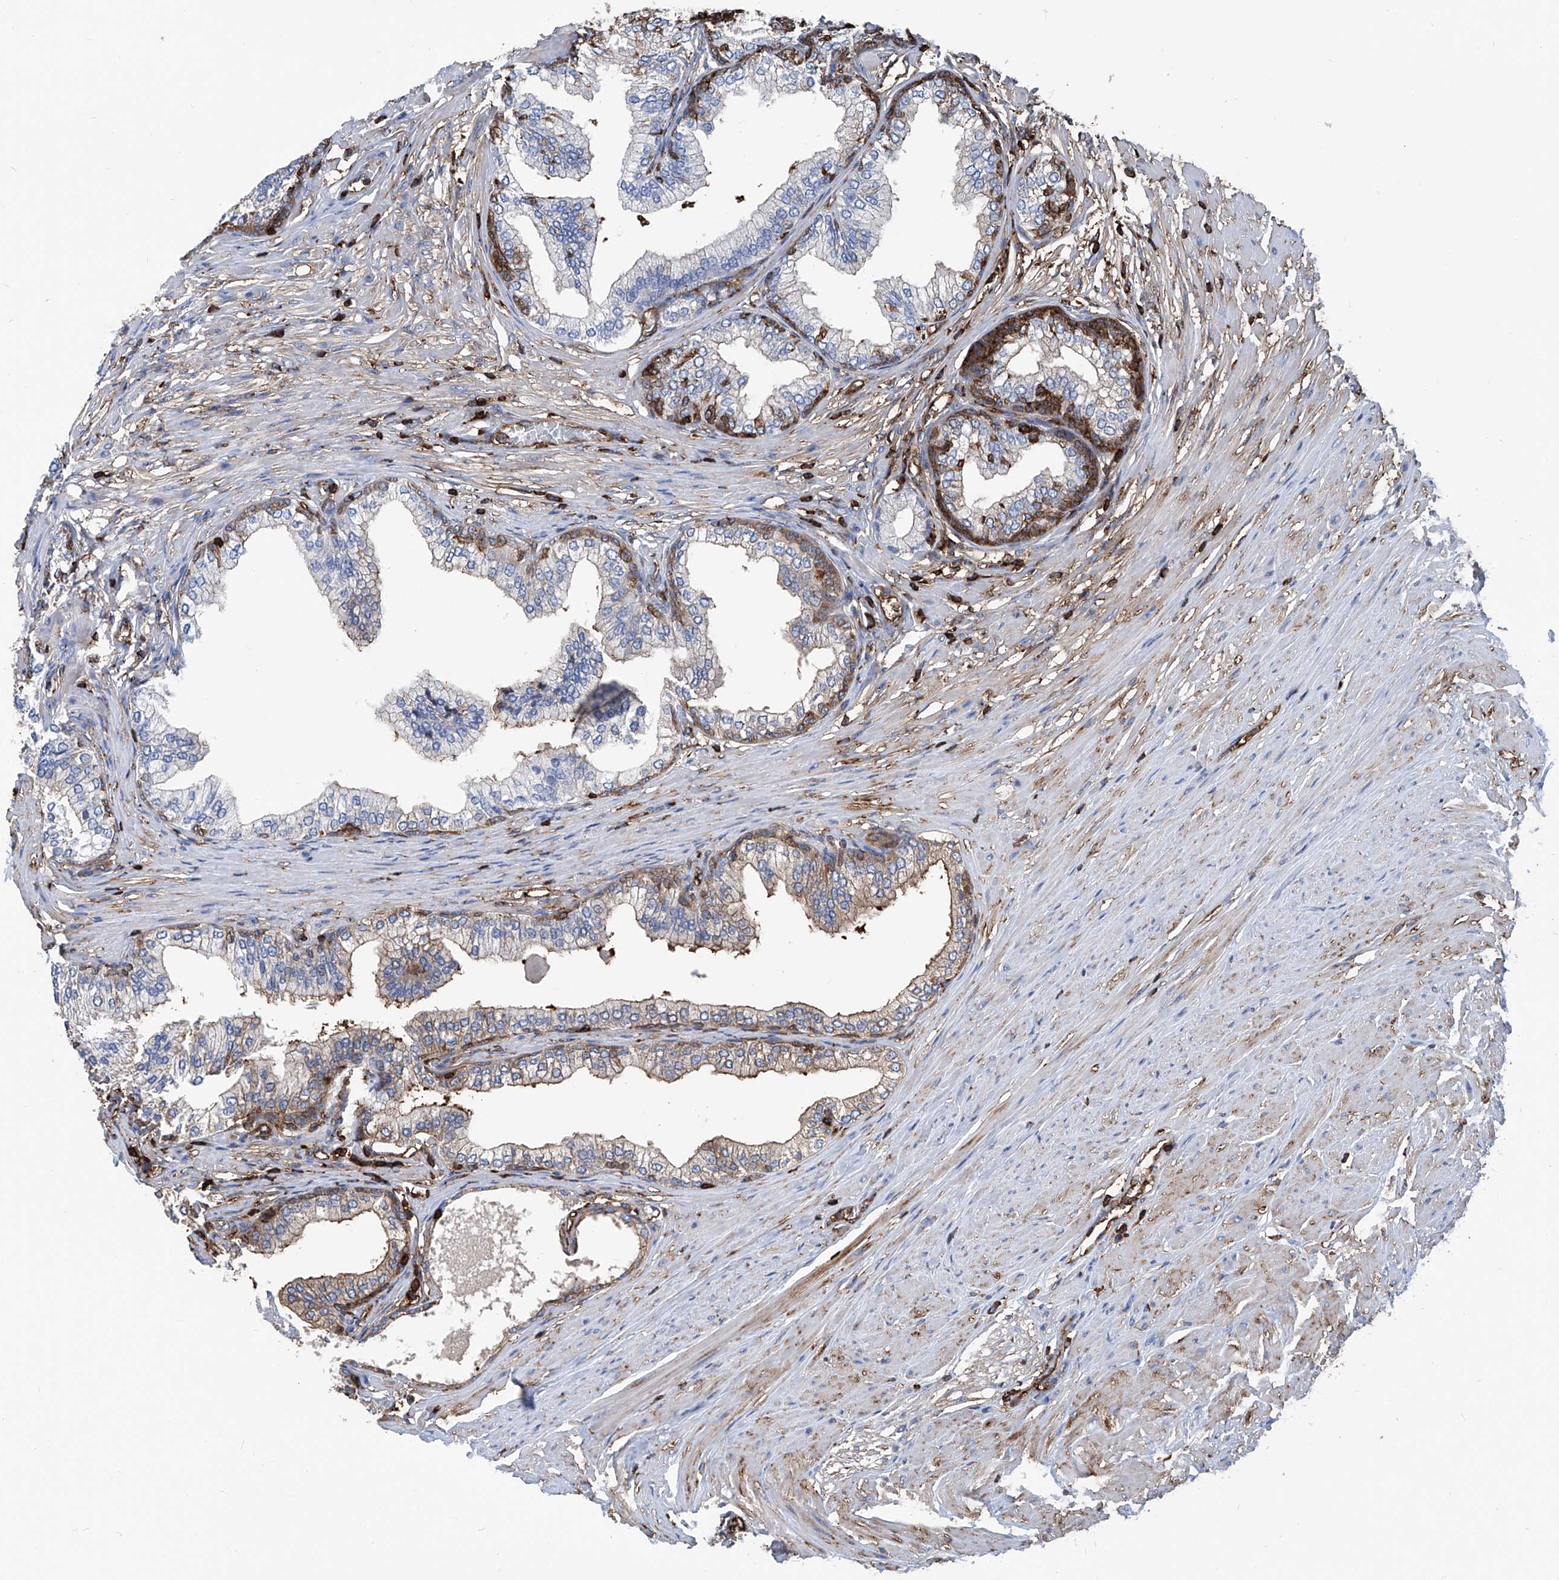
{"staining": {"intensity": "moderate", "quantity": "<25%", "location": "cytoplasmic/membranous"}, "tissue": "prostate", "cell_type": "Glandular cells", "image_type": "normal", "snomed": [{"axis": "morphology", "description": "Normal tissue, NOS"}, {"axis": "morphology", "description": "Urothelial carcinoma, Low grade"}, {"axis": "topography", "description": "Urinary bladder"}, {"axis": "topography", "description": "Prostate"}], "caption": "A histopathology image of human prostate stained for a protein demonstrates moderate cytoplasmic/membranous brown staining in glandular cells. Nuclei are stained in blue.", "gene": "ZNF484", "patient": {"sex": "male", "age": 60}}